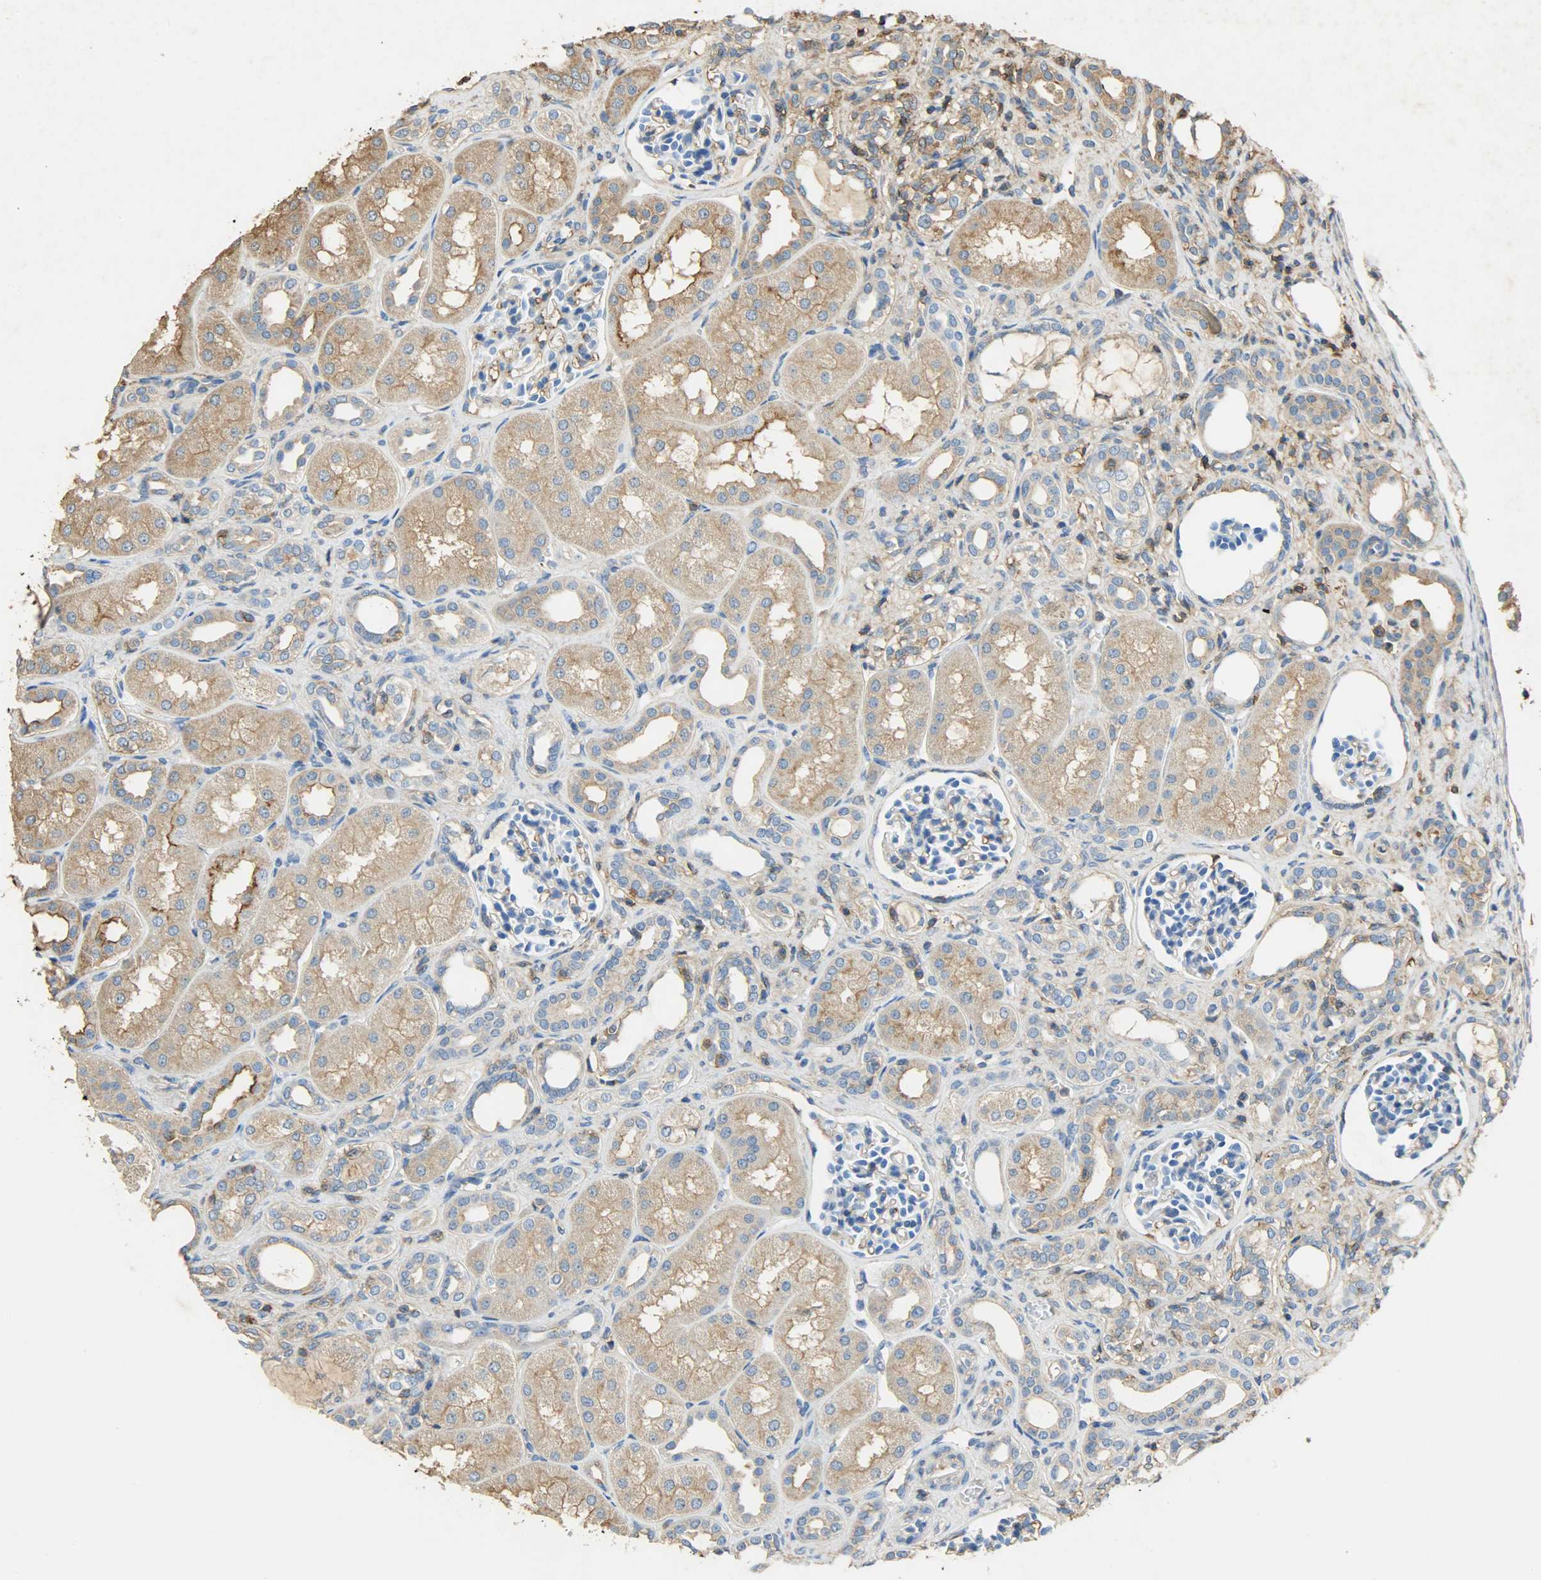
{"staining": {"intensity": "moderate", "quantity": "<25%", "location": "cytoplasmic/membranous"}, "tissue": "kidney", "cell_type": "Cells in glomeruli", "image_type": "normal", "snomed": [{"axis": "morphology", "description": "Normal tissue, NOS"}, {"axis": "topography", "description": "Kidney"}], "caption": "Protein expression analysis of unremarkable kidney demonstrates moderate cytoplasmic/membranous staining in about <25% of cells in glomeruli. Nuclei are stained in blue.", "gene": "ANXA6", "patient": {"sex": "male", "age": 7}}